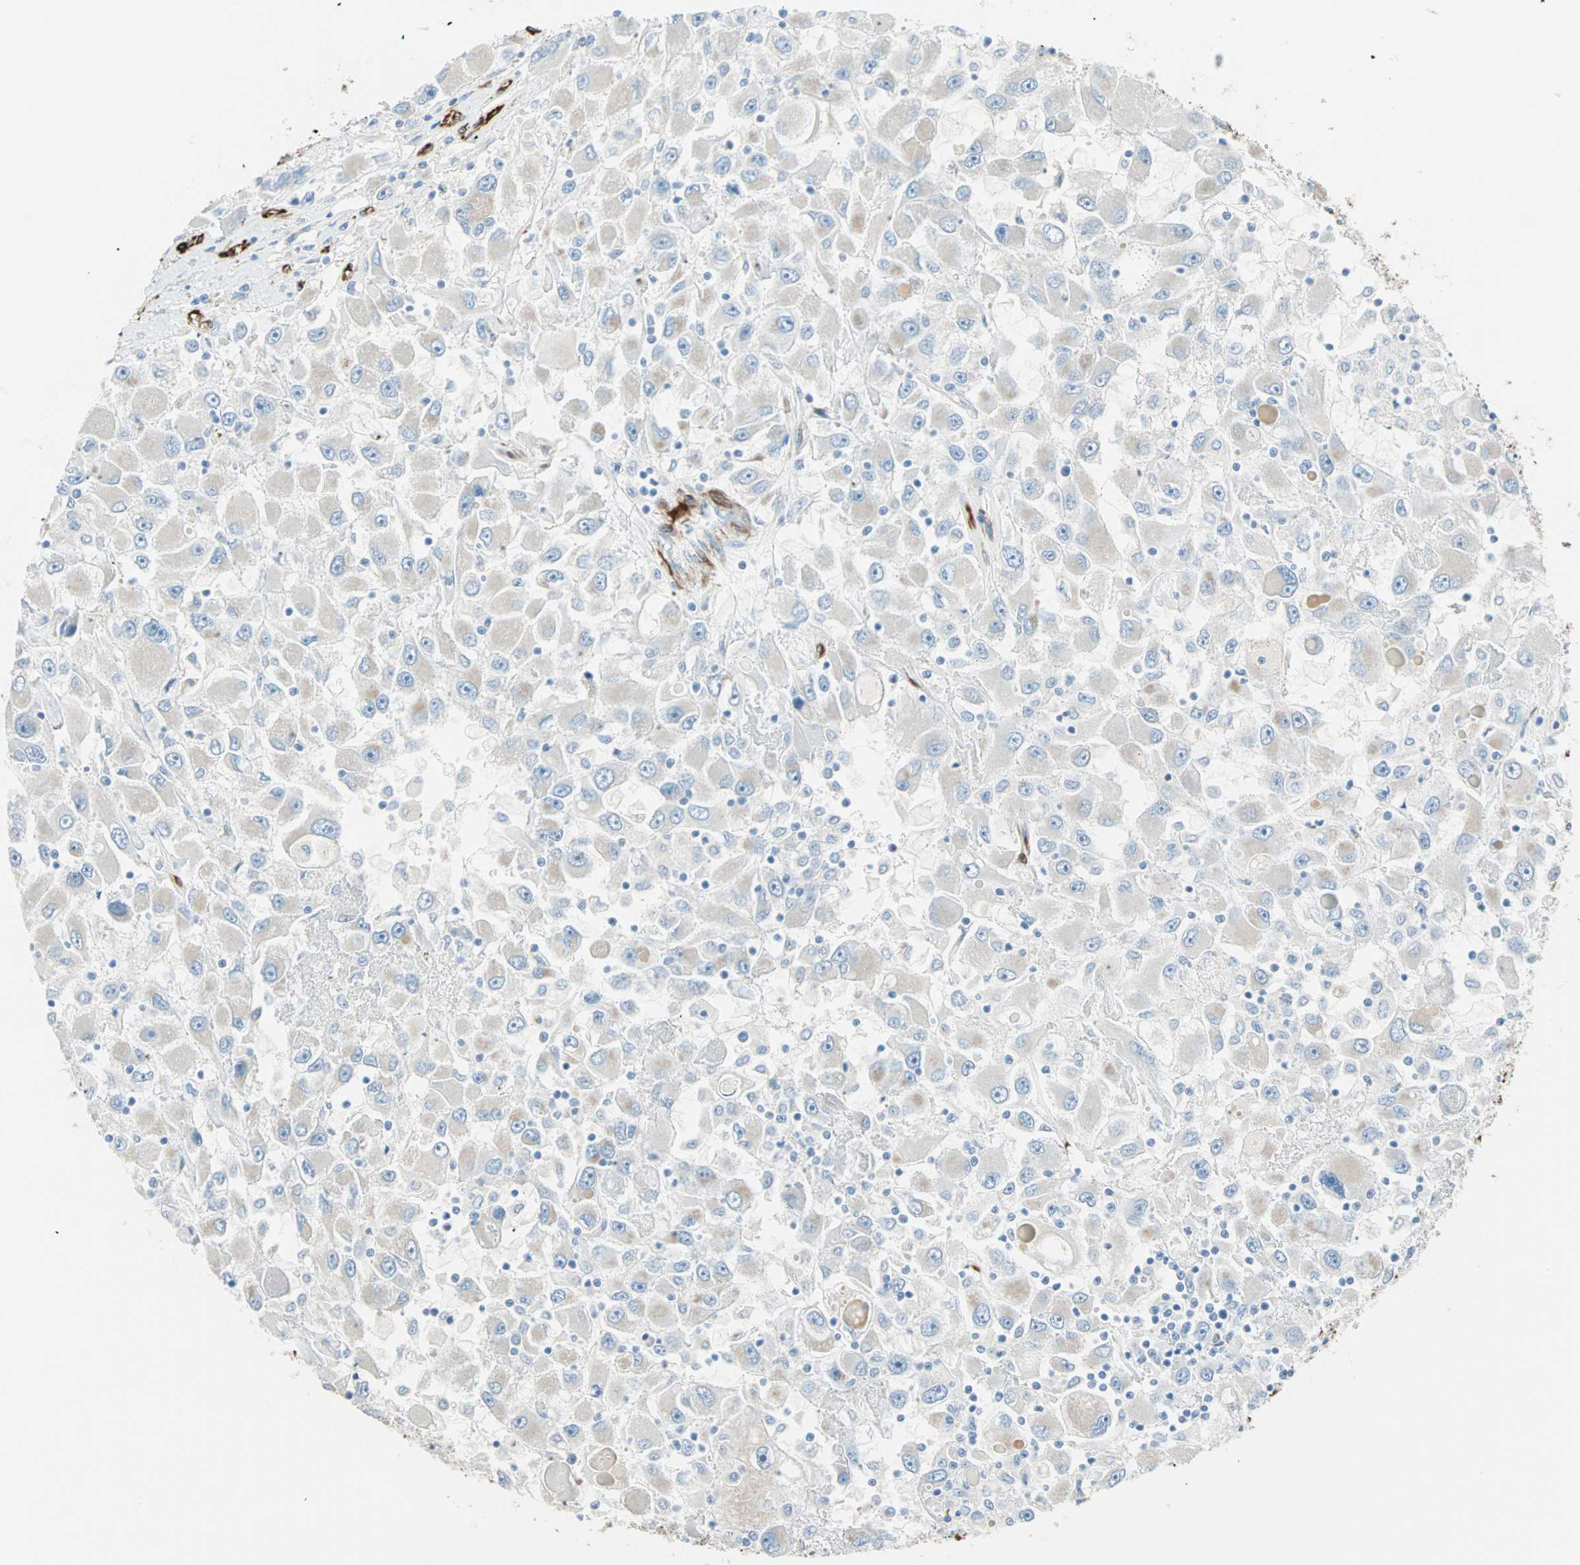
{"staining": {"intensity": "negative", "quantity": "none", "location": "none"}, "tissue": "renal cancer", "cell_type": "Tumor cells", "image_type": "cancer", "snomed": [{"axis": "morphology", "description": "Adenocarcinoma, NOS"}, {"axis": "topography", "description": "Kidney"}], "caption": "Immunohistochemical staining of renal cancer demonstrates no significant expression in tumor cells. (Brightfield microscopy of DAB (3,3'-diaminobenzidine) immunohistochemistry (IHC) at high magnification).", "gene": "NES", "patient": {"sex": "female", "age": 52}}